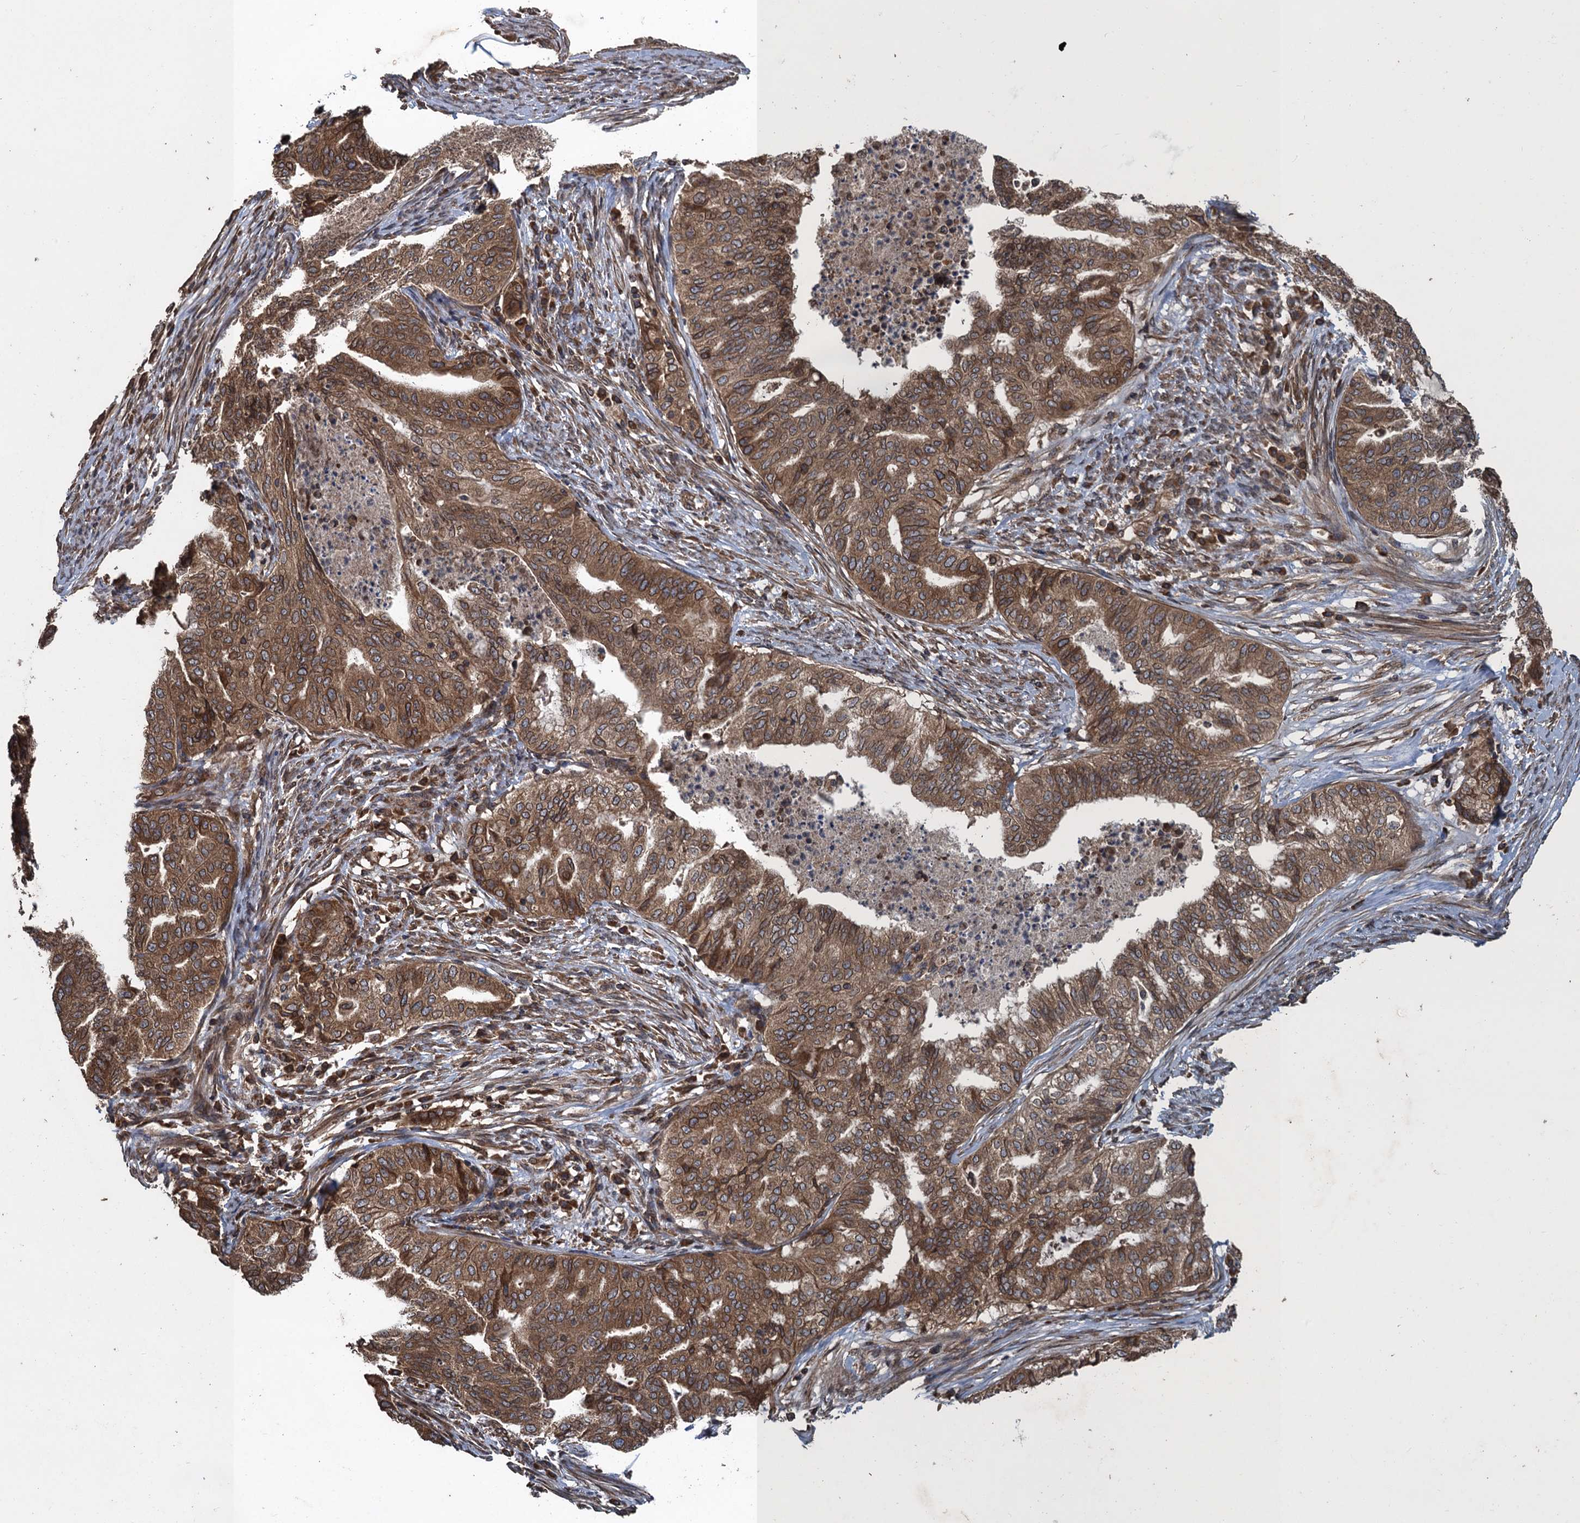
{"staining": {"intensity": "moderate", "quantity": ">75%", "location": "cytoplasmic/membranous,nuclear"}, "tissue": "endometrial cancer", "cell_type": "Tumor cells", "image_type": "cancer", "snomed": [{"axis": "morphology", "description": "Adenocarcinoma, NOS"}, {"axis": "topography", "description": "Endometrium"}], "caption": "The photomicrograph reveals immunohistochemical staining of endometrial cancer. There is moderate cytoplasmic/membranous and nuclear positivity is identified in about >75% of tumor cells. The protein is stained brown, and the nuclei are stained in blue (DAB (3,3'-diaminobenzidine) IHC with brightfield microscopy, high magnification).", "gene": "GLE1", "patient": {"sex": "female", "age": 79}}